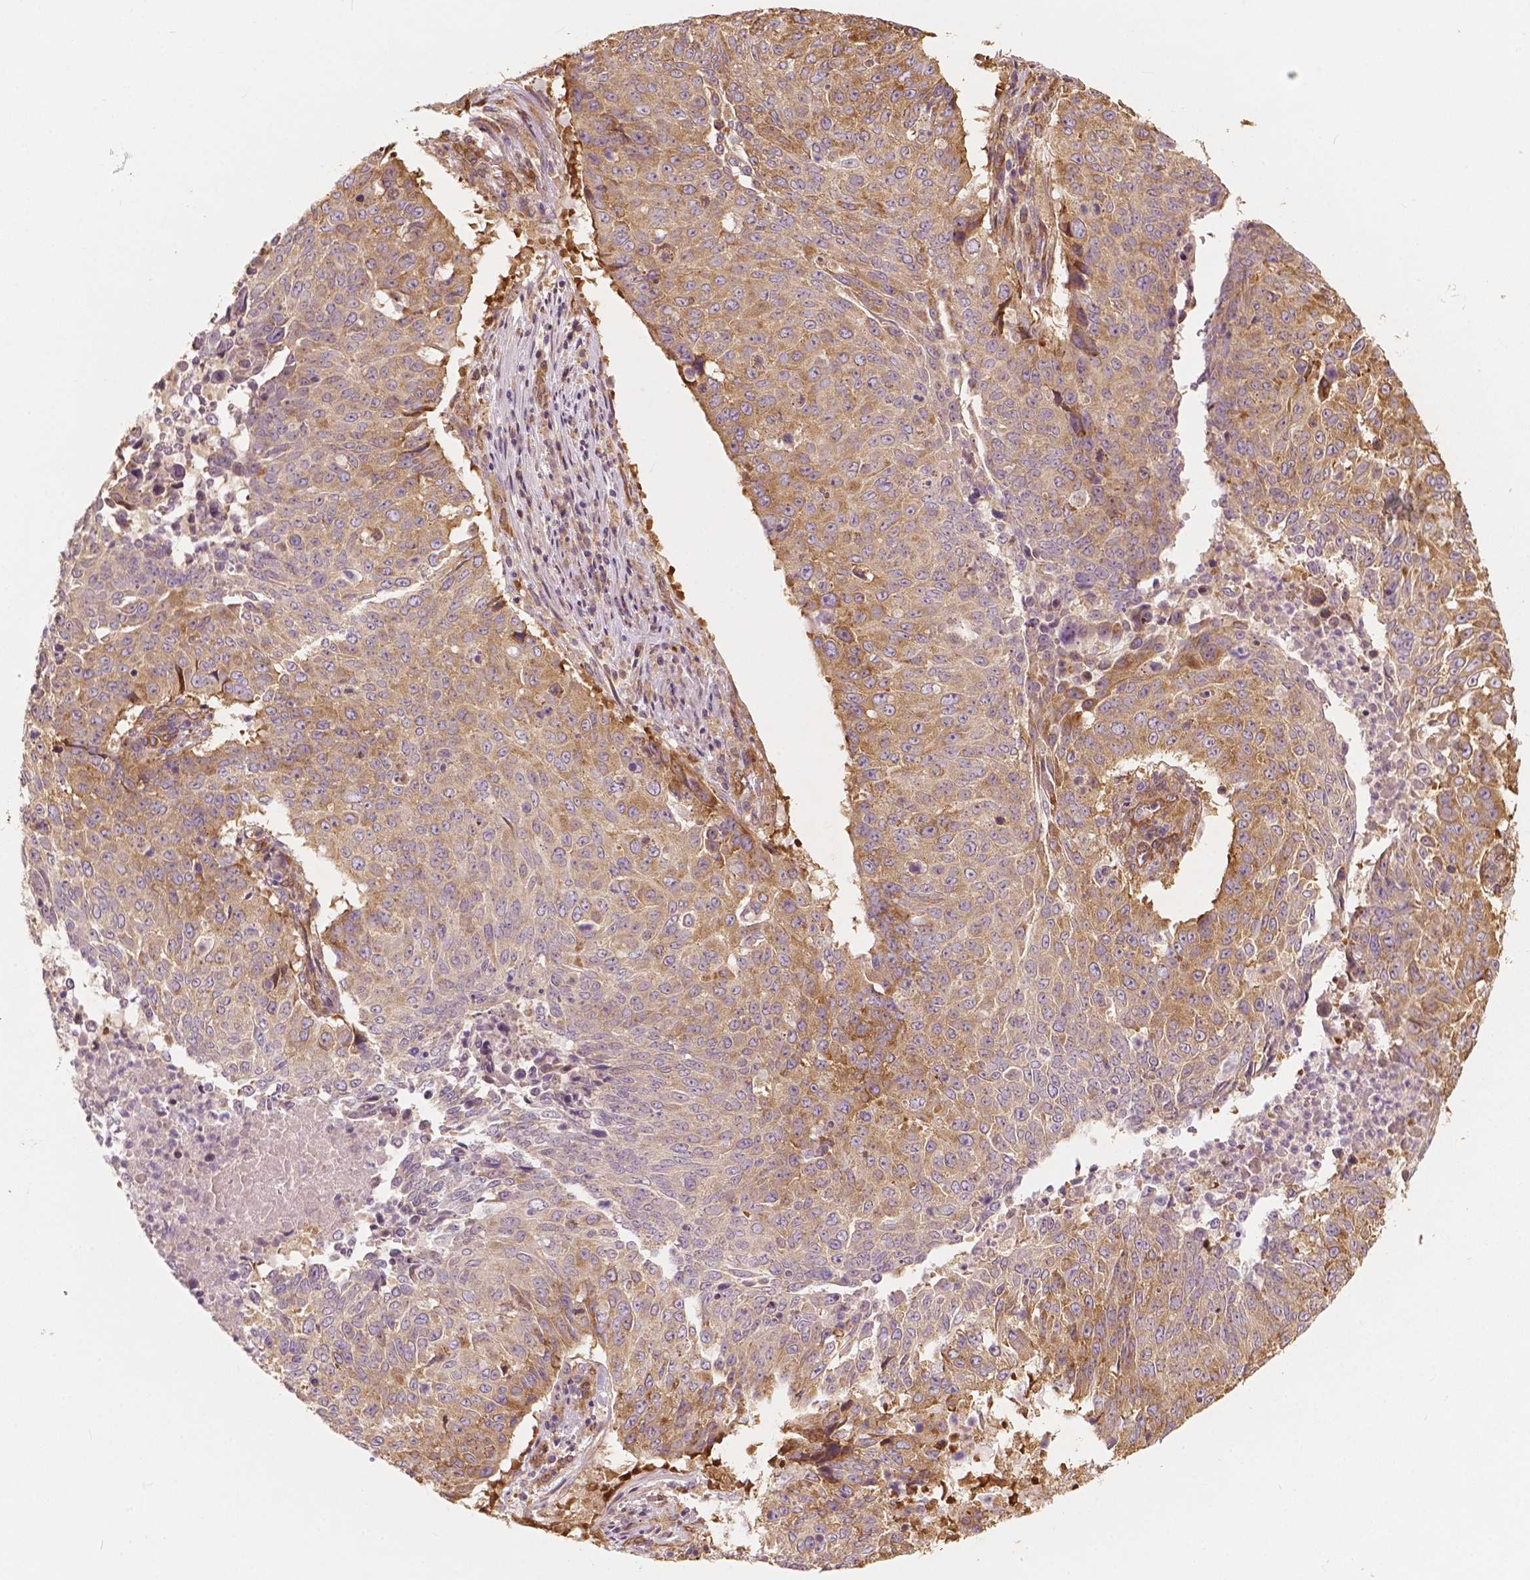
{"staining": {"intensity": "moderate", "quantity": "25%-75%", "location": "cytoplasmic/membranous"}, "tissue": "lung cancer", "cell_type": "Tumor cells", "image_type": "cancer", "snomed": [{"axis": "morphology", "description": "Normal tissue, NOS"}, {"axis": "morphology", "description": "Squamous cell carcinoma, NOS"}, {"axis": "topography", "description": "Bronchus"}, {"axis": "topography", "description": "Lung"}], "caption": "Human squamous cell carcinoma (lung) stained with a protein marker displays moderate staining in tumor cells.", "gene": "G3BP1", "patient": {"sex": "male", "age": 64}}